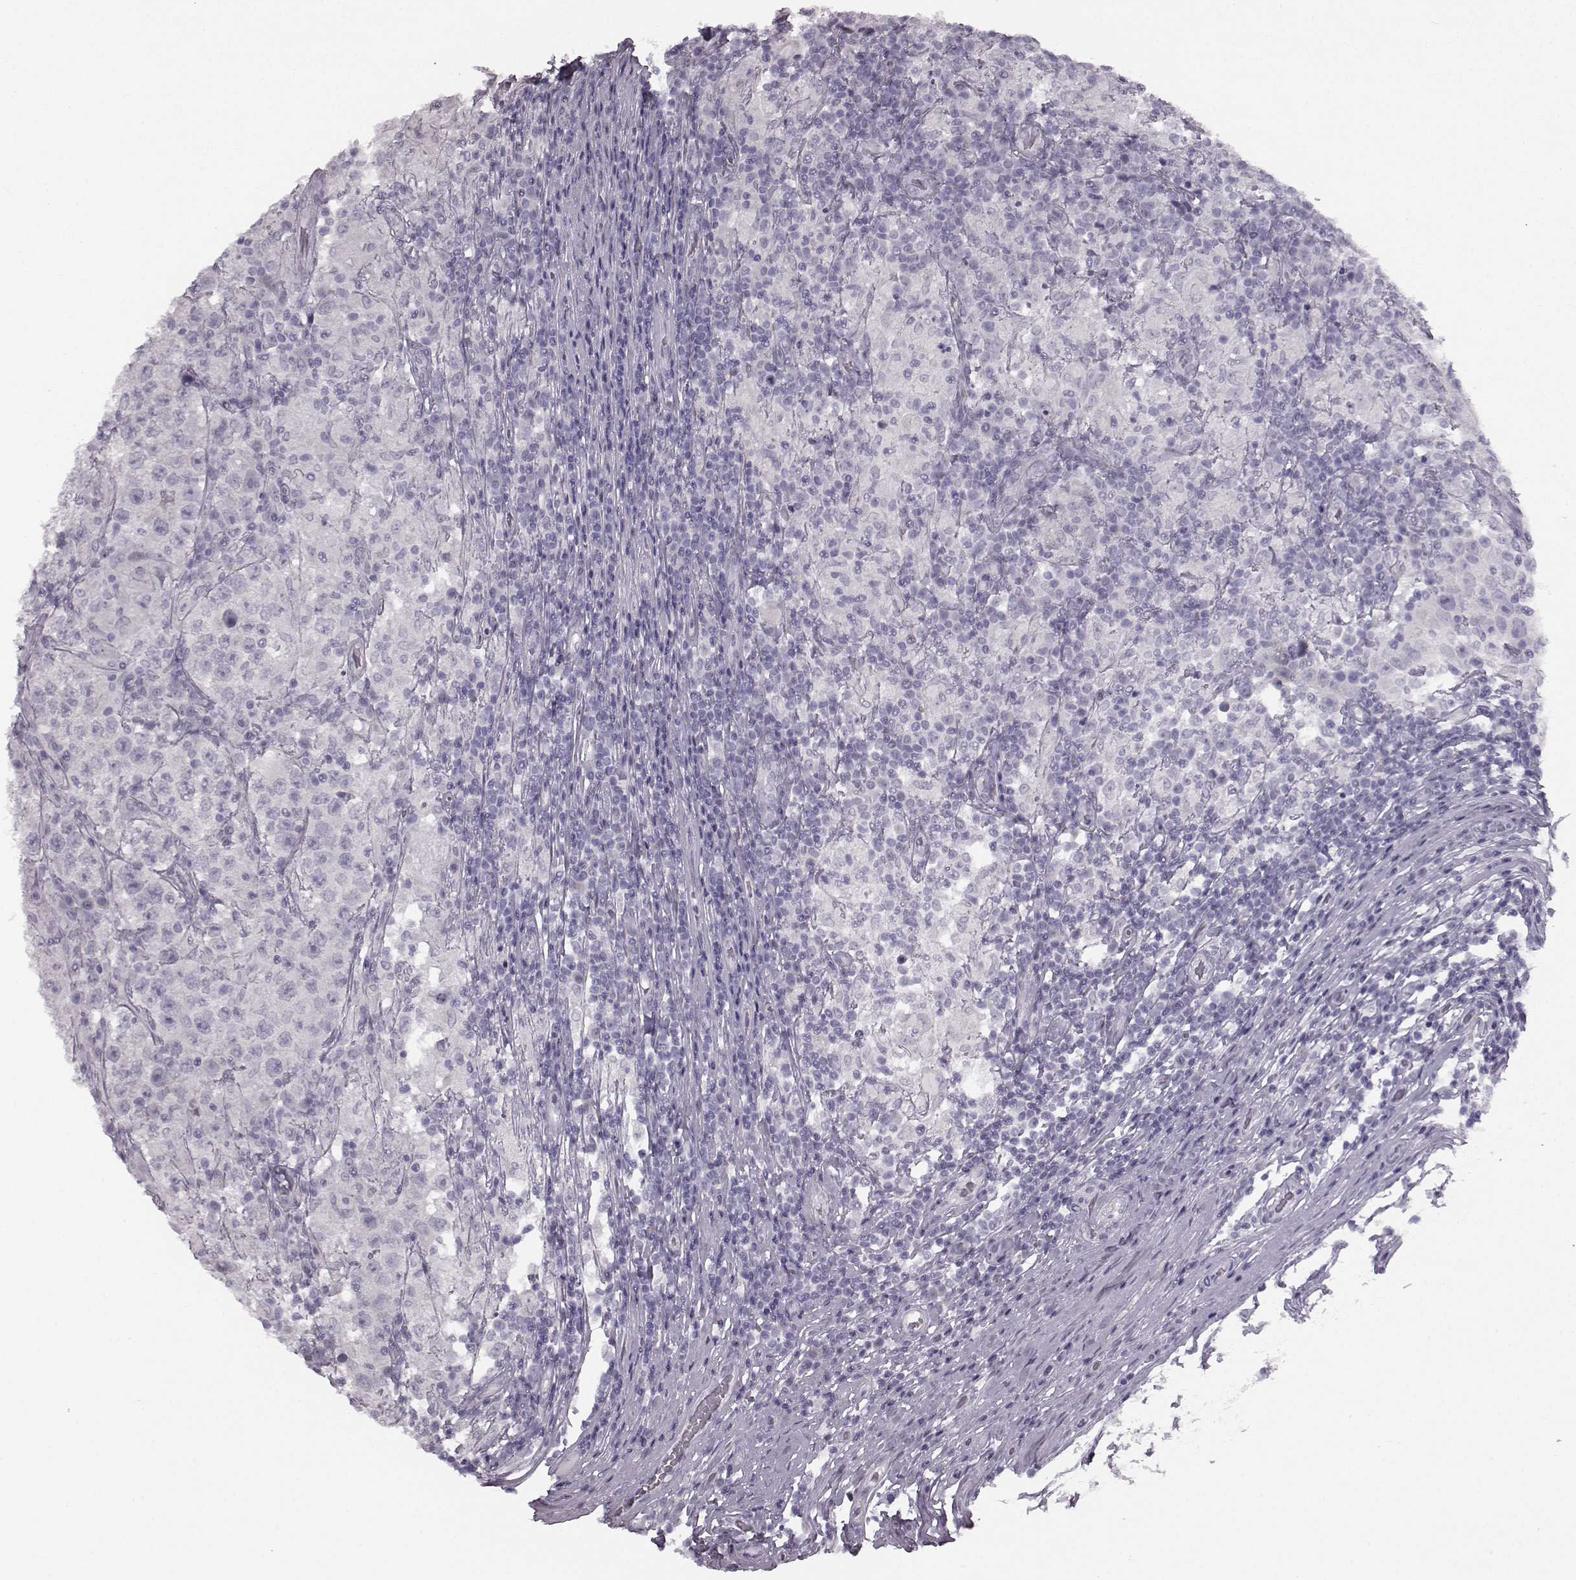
{"staining": {"intensity": "negative", "quantity": "none", "location": "none"}, "tissue": "testis cancer", "cell_type": "Tumor cells", "image_type": "cancer", "snomed": [{"axis": "morphology", "description": "Seminoma, NOS"}, {"axis": "morphology", "description": "Carcinoma, Embryonal, NOS"}, {"axis": "topography", "description": "Testis"}], "caption": "There is no significant positivity in tumor cells of embryonal carcinoma (testis).", "gene": "SEMG2", "patient": {"sex": "male", "age": 41}}